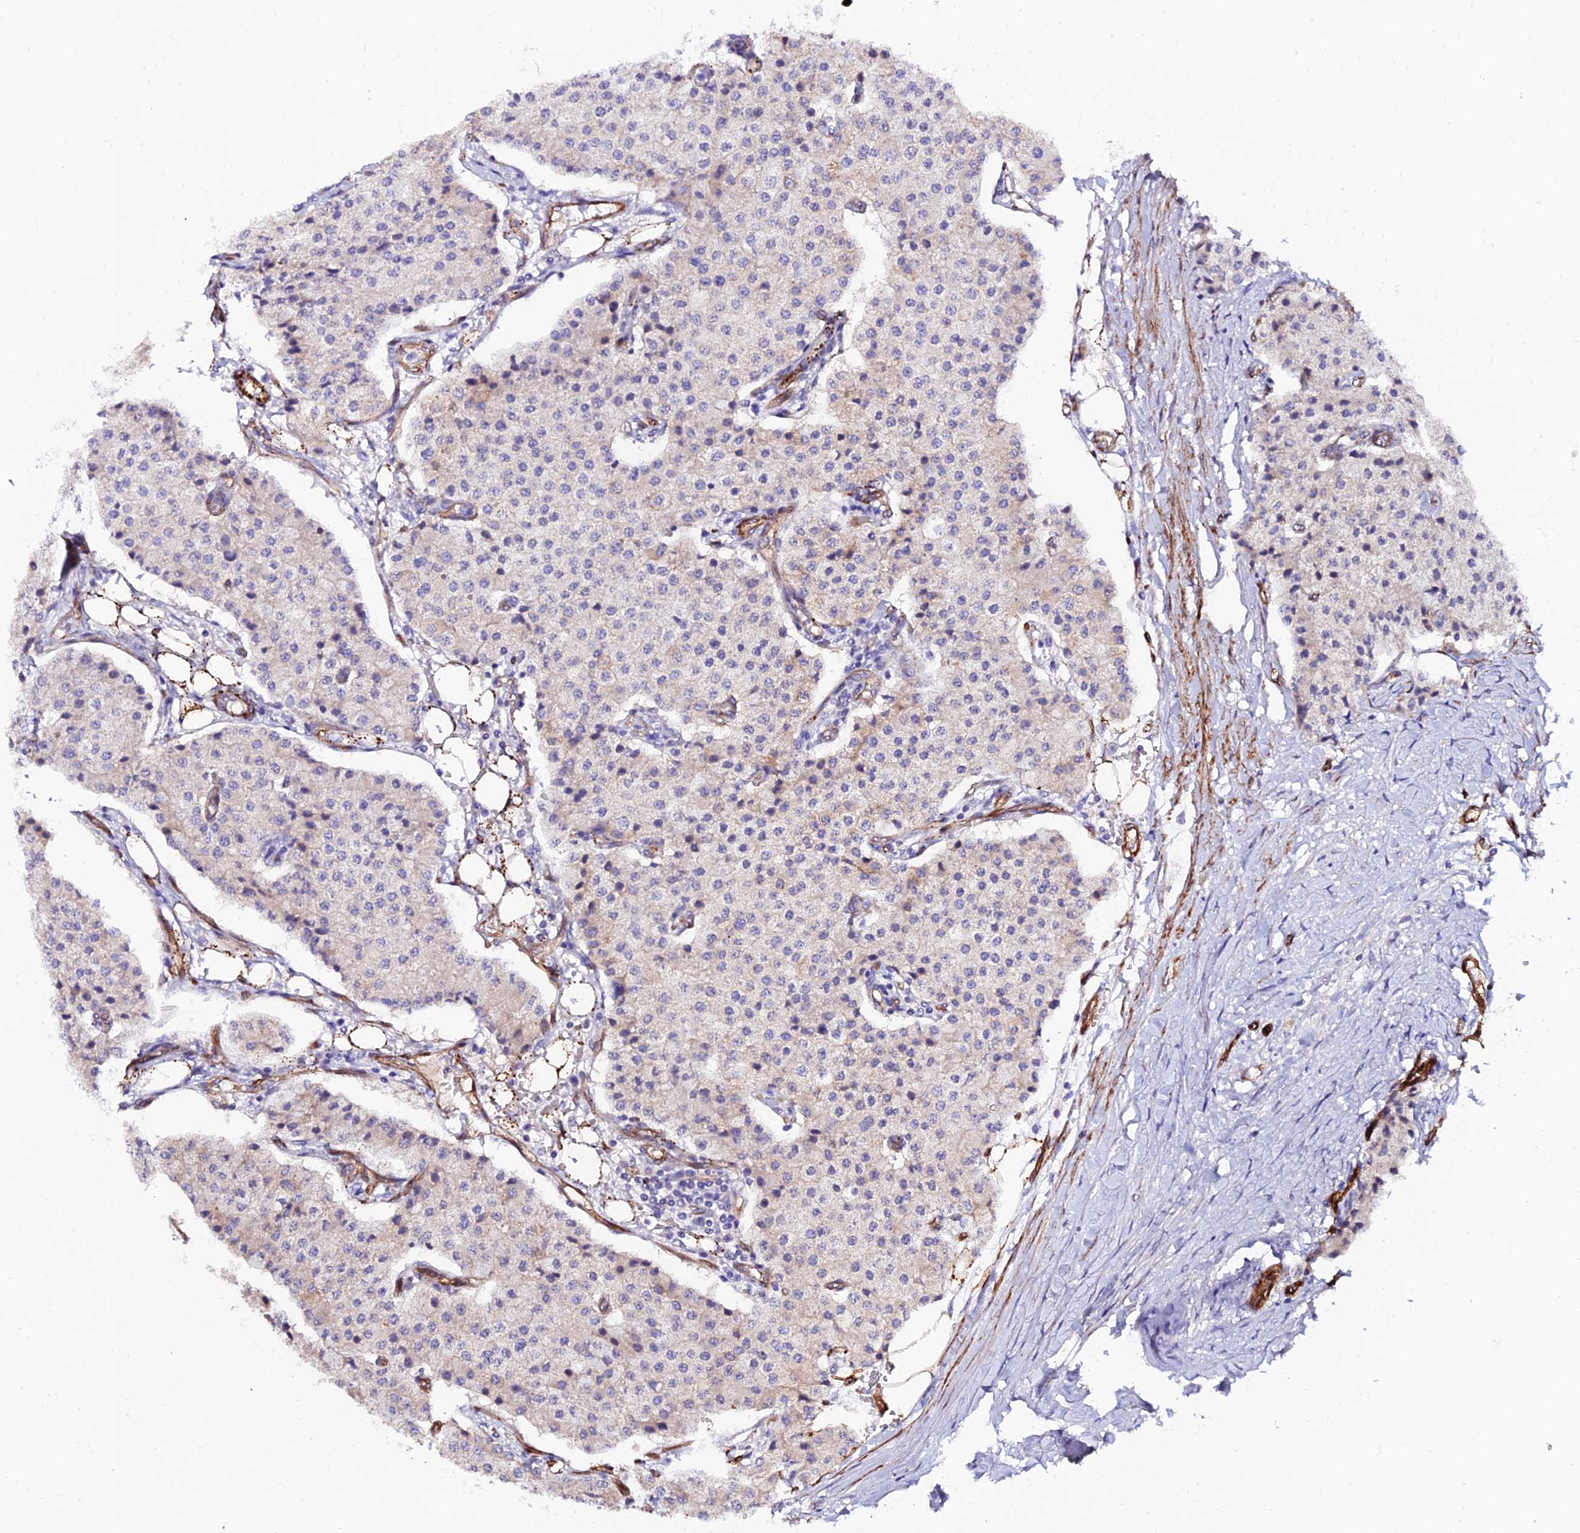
{"staining": {"intensity": "weak", "quantity": "<25%", "location": "cytoplasmic/membranous"}, "tissue": "carcinoid", "cell_type": "Tumor cells", "image_type": "cancer", "snomed": [{"axis": "morphology", "description": "Carcinoid, malignant, NOS"}, {"axis": "topography", "description": "Colon"}], "caption": "High magnification brightfield microscopy of carcinoid (malignant) stained with DAB (3,3'-diaminobenzidine) (brown) and counterstained with hematoxylin (blue): tumor cells show no significant expression.", "gene": "ALDH3B2", "patient": {"sex": "female", "age": 52}}